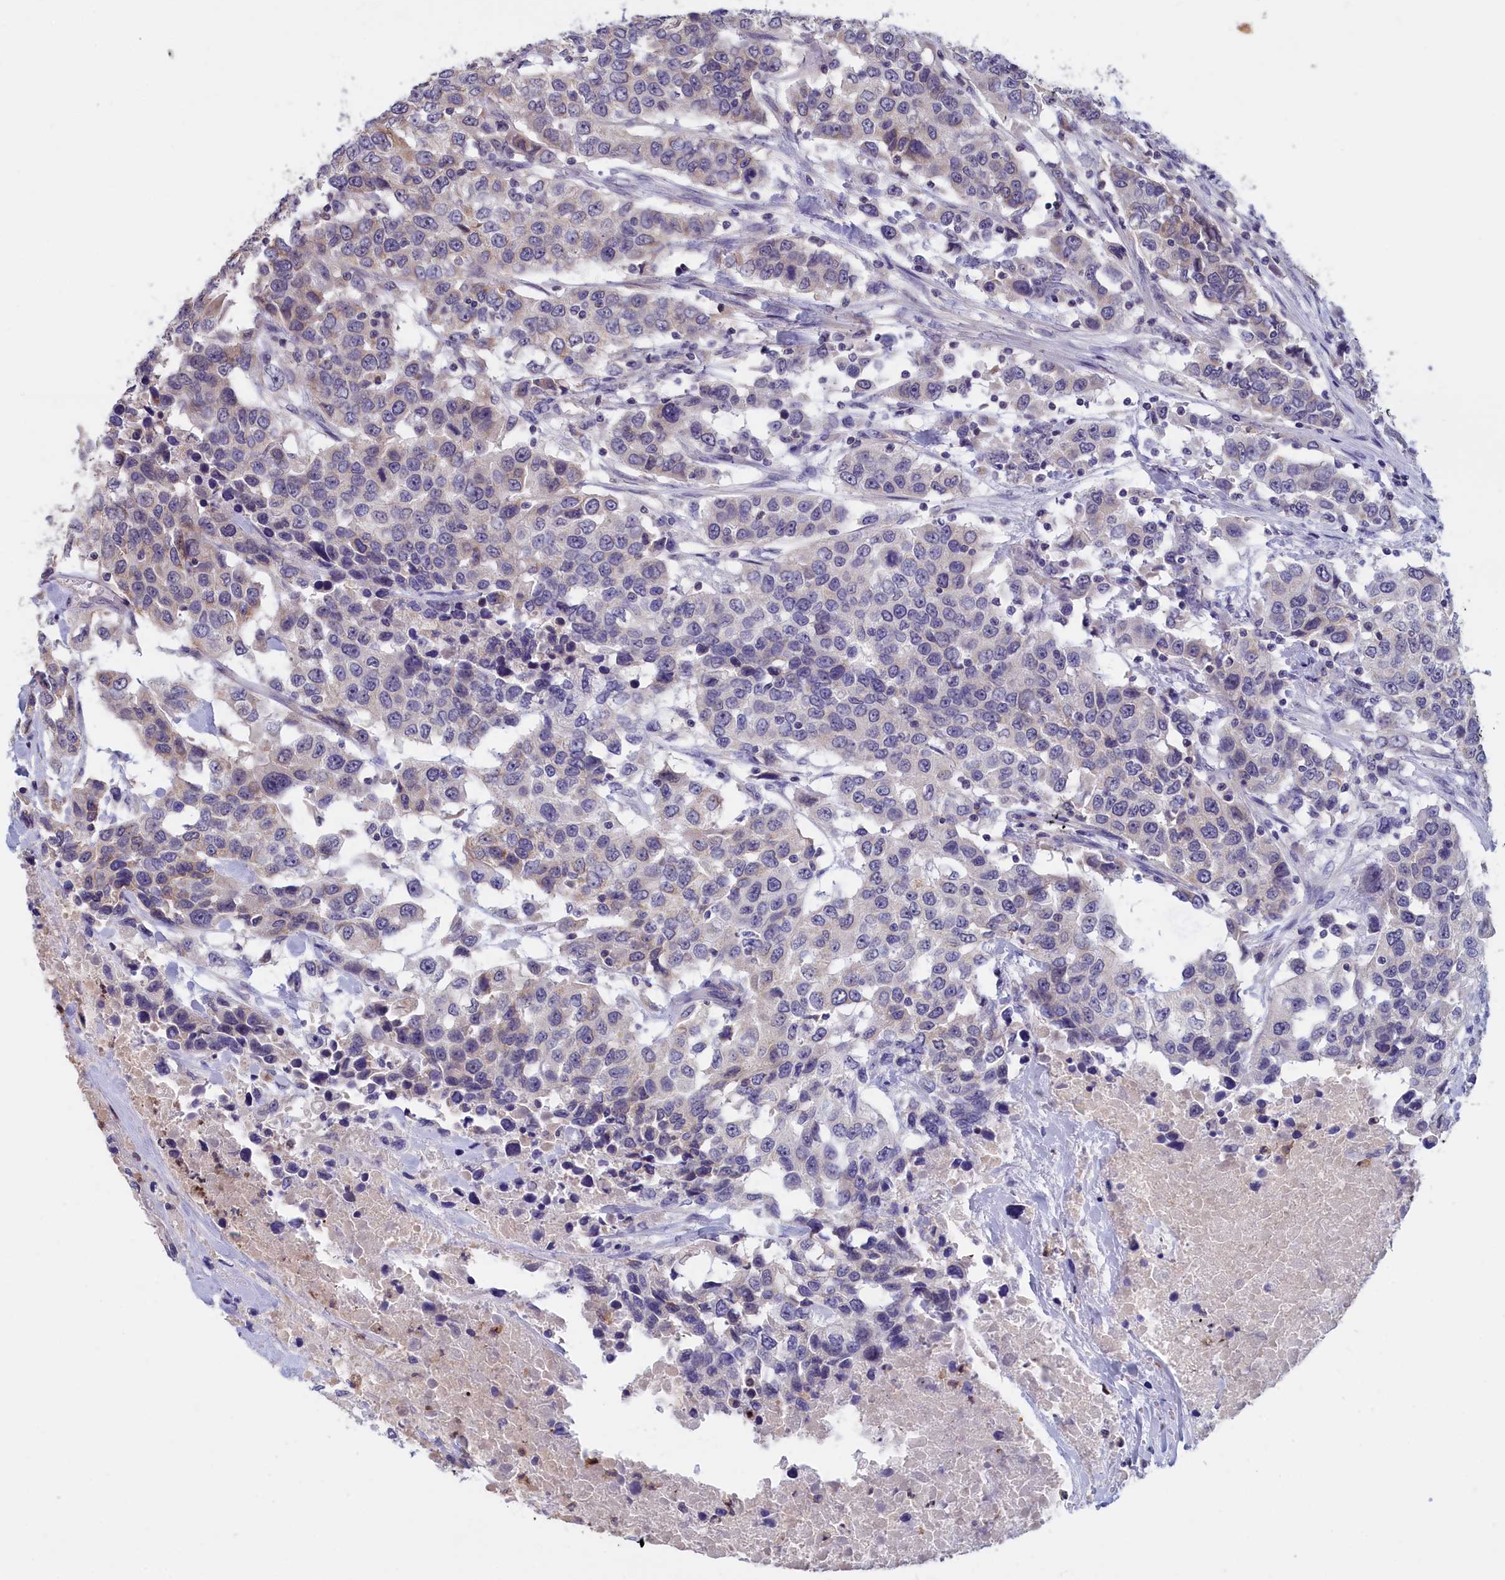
{"staining": {"intensity": "negative", "quantity": "none", "location": "none"}, "tissue": "urothelial cancer", "cell_type": "Tumor cells", "image_type": "cancer", "snomed": [{"axis": "morphology", "description": "Urothelial carcinoma, High grade"}, {"axis": "topography", "description": "Urinary bladder"}], "caption": "This is a image of IHC staining of high-grade urothelial carcinoma, which shows no staining in tumor cells. The staining was performed using DAB to visualize the protein expression in brown, while the nuclei were stained in blue with hematoxylin (Magnification: 20x).", "gene": "EPB41L4B", "patient": {"sex": "female", "age": 80}}